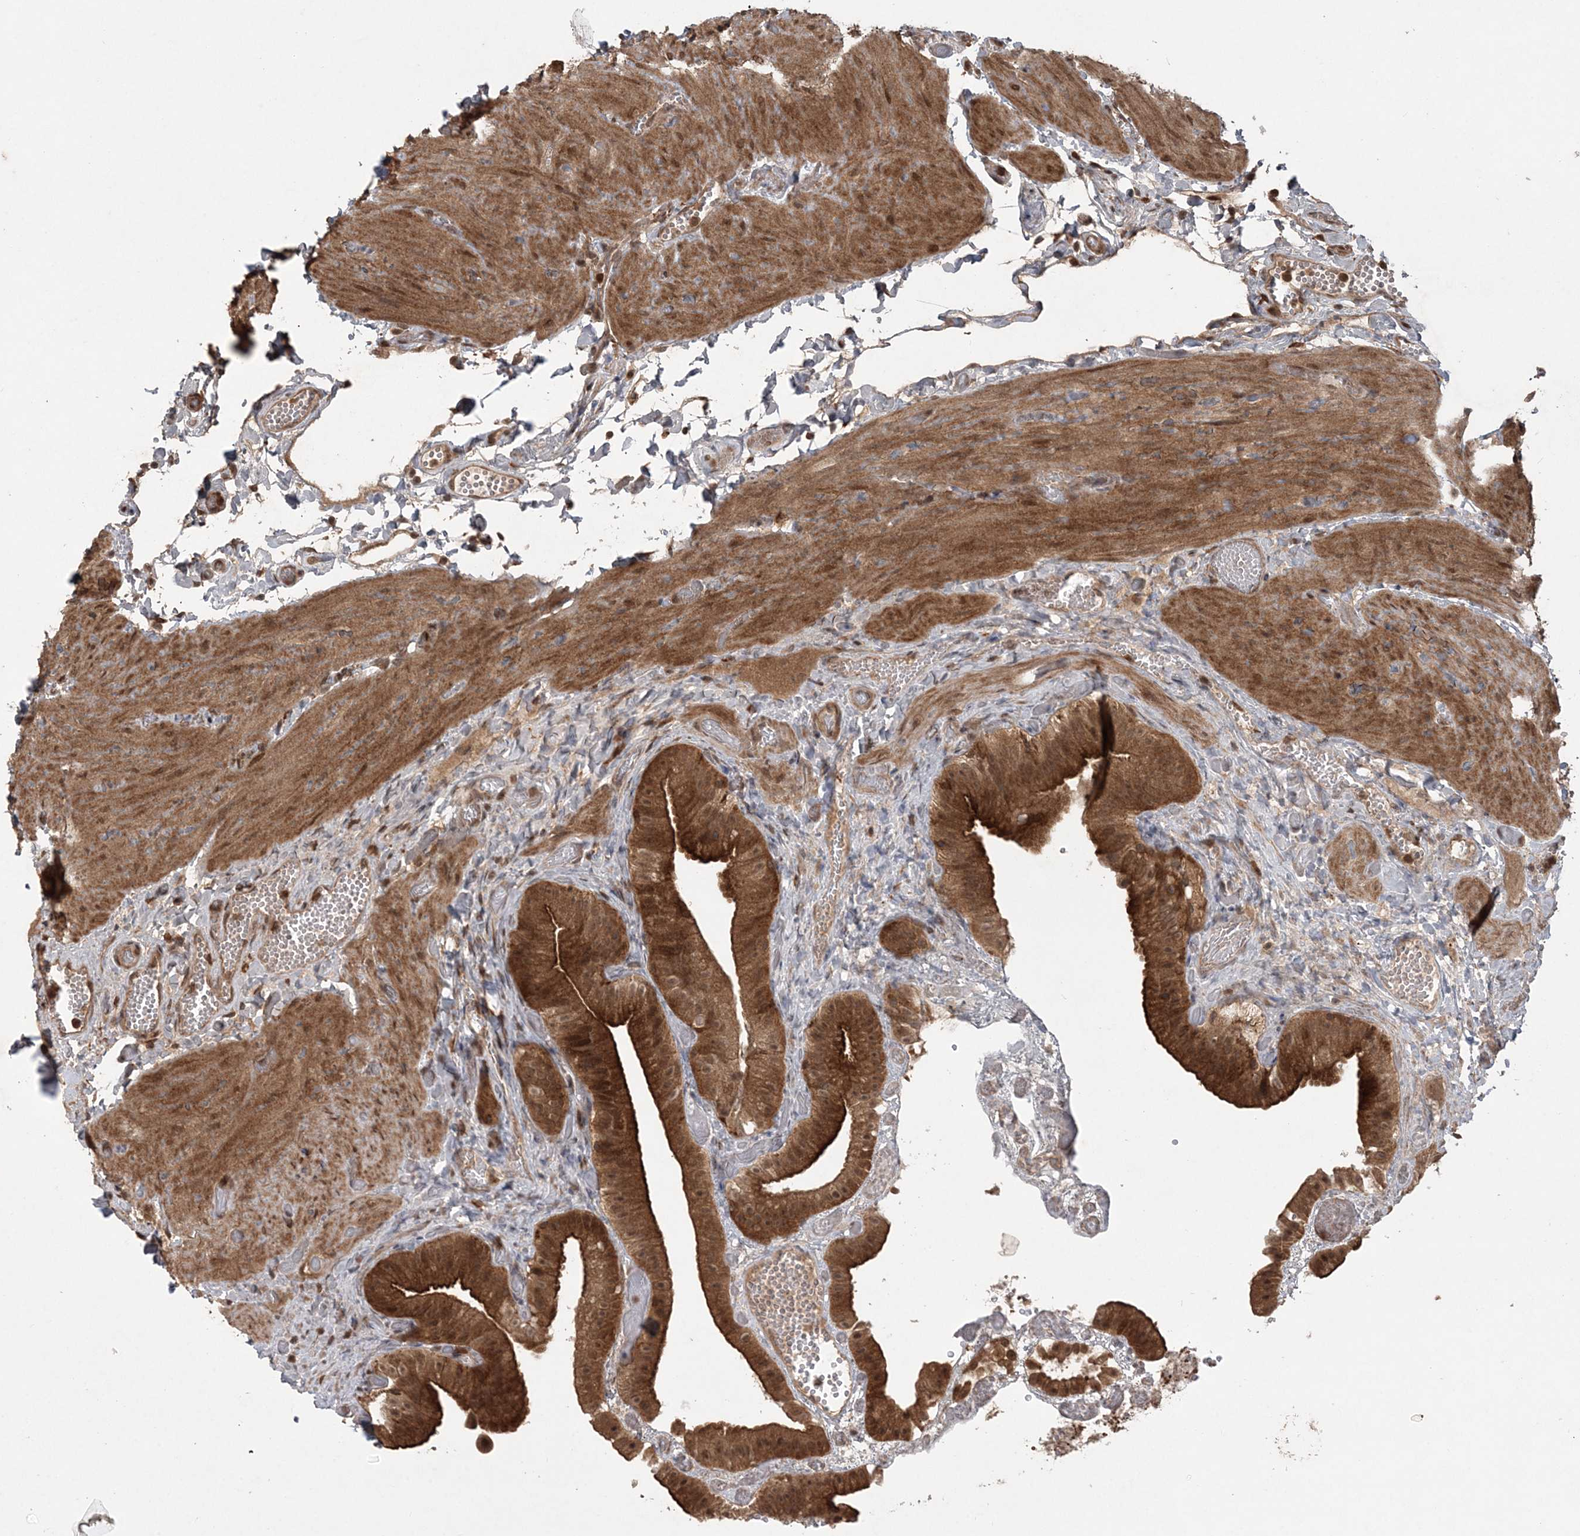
{"staining": {"intensity": "strong", "quantity": ">75%", "location": "cytoplasmic/membranous"}, "tissue": "gallbladder", "cell_type": "Glandular cells", "image_type": "normal", "snomed": [{"axis": "morphology", "description": "Normal tissue, NOS"}, {"axis": "topography", "description": "Gallbladder"}], "caption": "IHC staining of normal gallbladder, which displays high levels of strong cytoplasmic/membranous staining in about >75% of glandular cells indicating strong cytoplasmic/membranous protein positivity. The staining was performed using DAB (3,3'-diaminobenzidine) (brown) for protein detection and nuclei were counterstained in hematoxylin (blue).", "gene": "LACC1", "patient": {"sex": "female", "age": 64}}